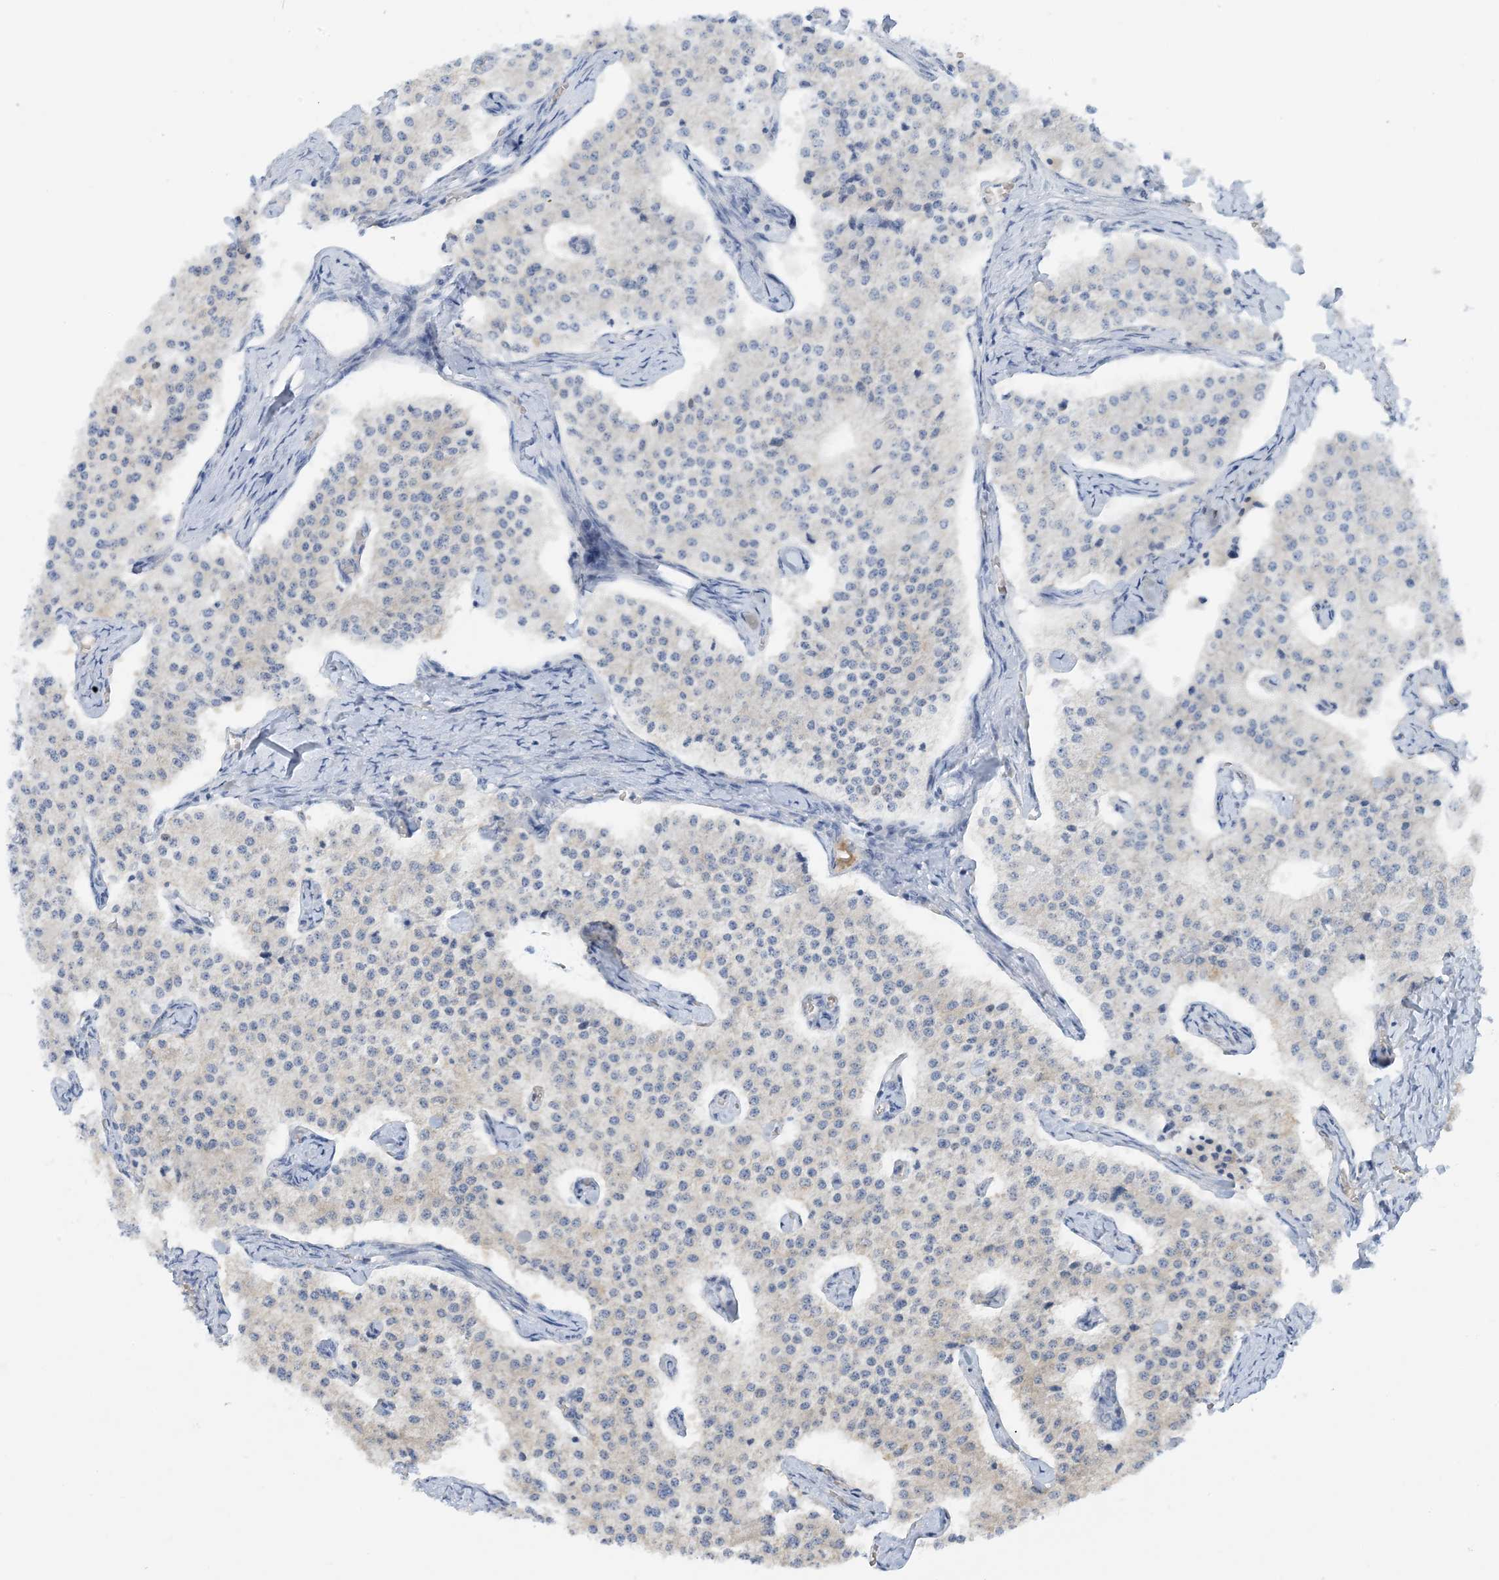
{"staining": {"intensity": "negative", "quantity": "none", "location": "none"}, "tissue": "carcinoid", "cell_type": "Tumor cells", "image_type": "cancer", "snomed": [{"axis": "morphology", "description": "Carcinoid, malignant, NOS"}, {"axis": "topography", "description": "Colon"}], "caption": "The immunohistochemistry histopathology image has no significant expression in tumor cells of malignant carcinoid tissue.", "gene": "UBE2E1", "patient": {"sex": "female", "age": 52}}